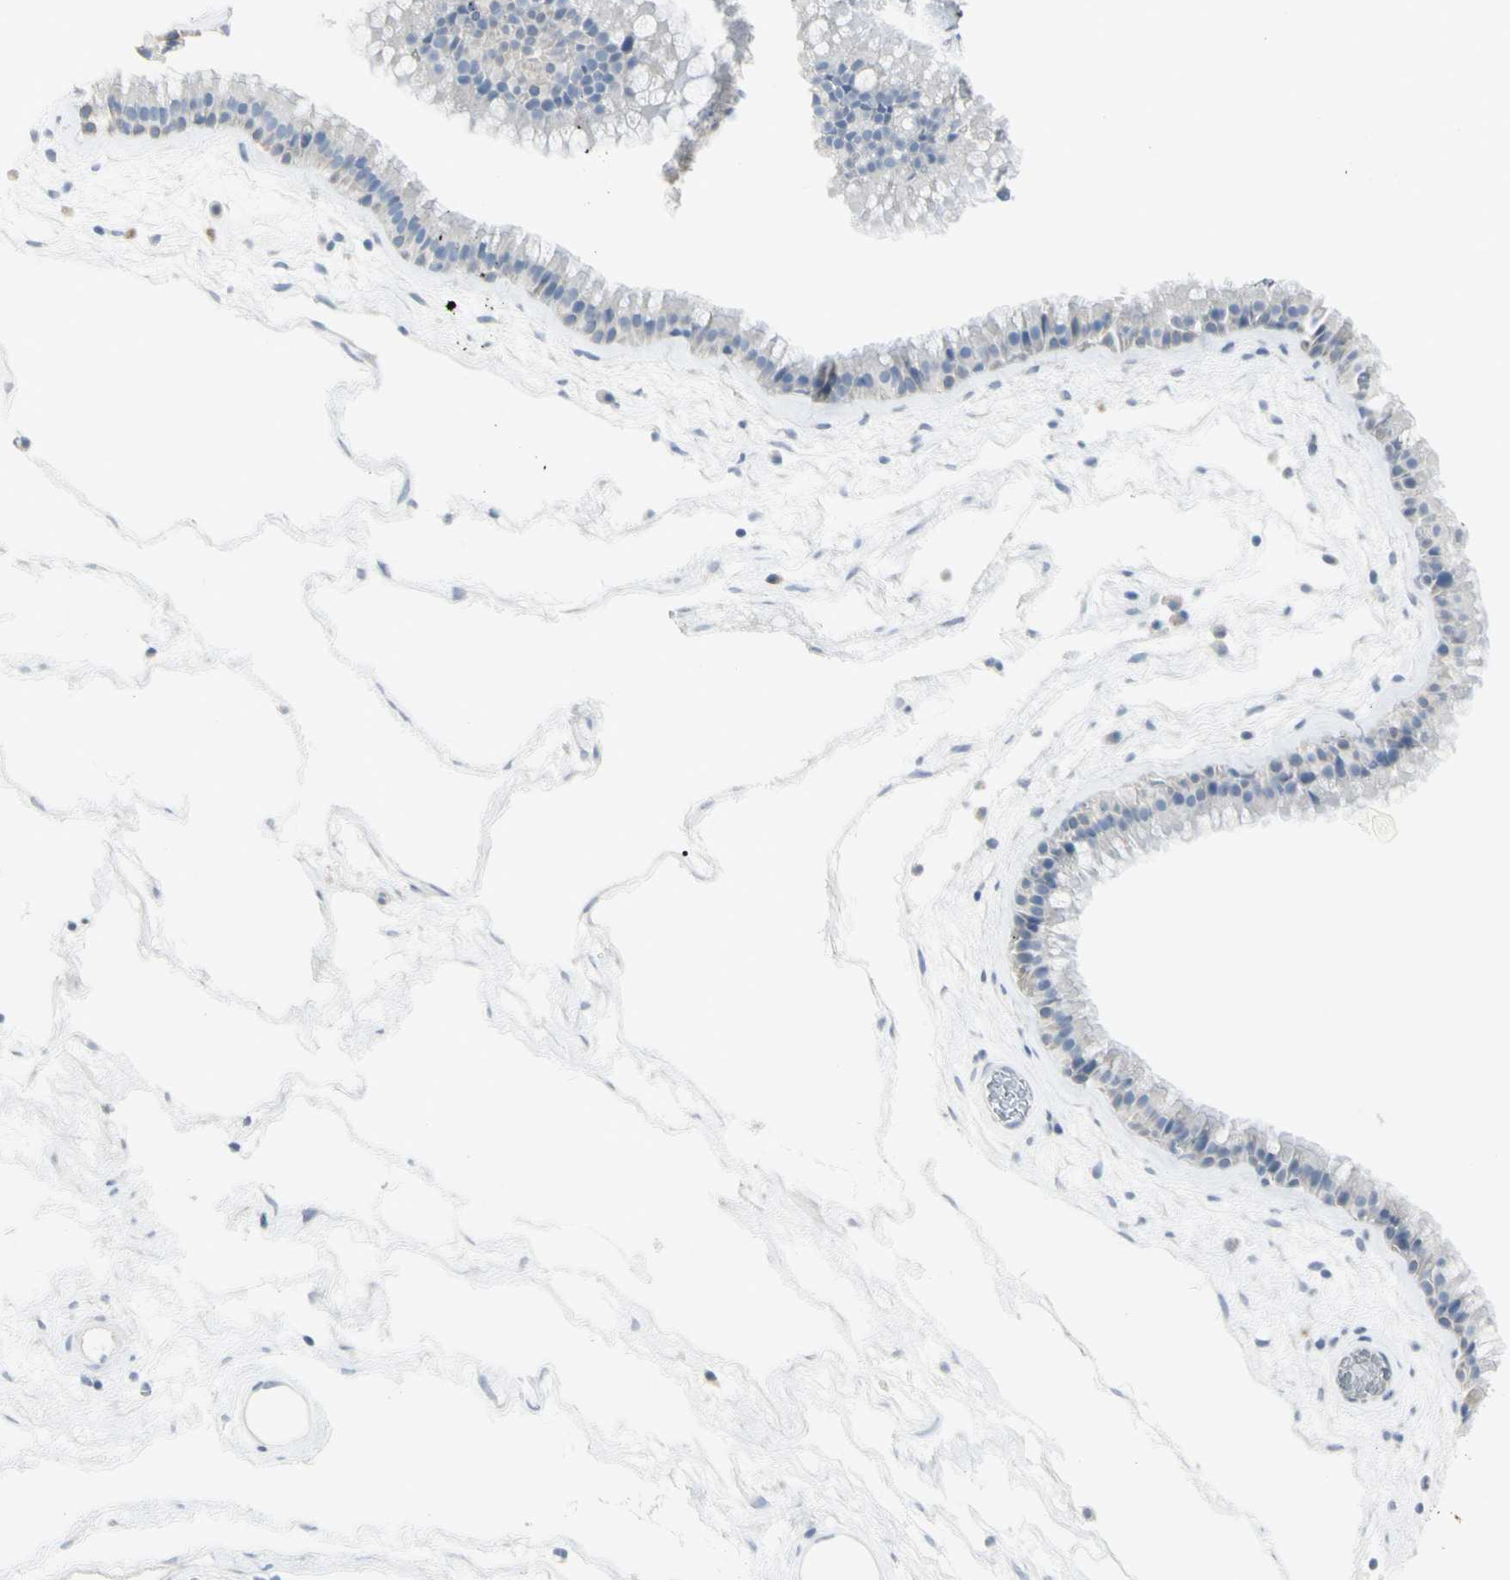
{"staining": {"intensity": "negative", "quantity": "none", "location": "none"}, "tissue": "nasopharynx", "cell_type": "Respiratory epithelial cells", "image_type": "normal", "snomed": [{"axis": "morphology", "description": "Normal tissue, NOS"}, {"axis": "morphology", "description": "Inflammation, NOS"}, {"axis": "topography", "description": "Nasopharynx"}], "caption": "Immunohistochemistry (IHC) photomicrograph of benign nasopharynx: nasopharynx stained with DAB (3,3'-diaminobenzidine) shows no significant protein staining in respiratory epithelial cells. The staining was performed using DAB to visualize the protein expression in brown, while the nuclei were stained in blue with hematoxylin (Magnification: 20x).", "gene": "PIP", "patient": {"sex": "male", "age": 48}}